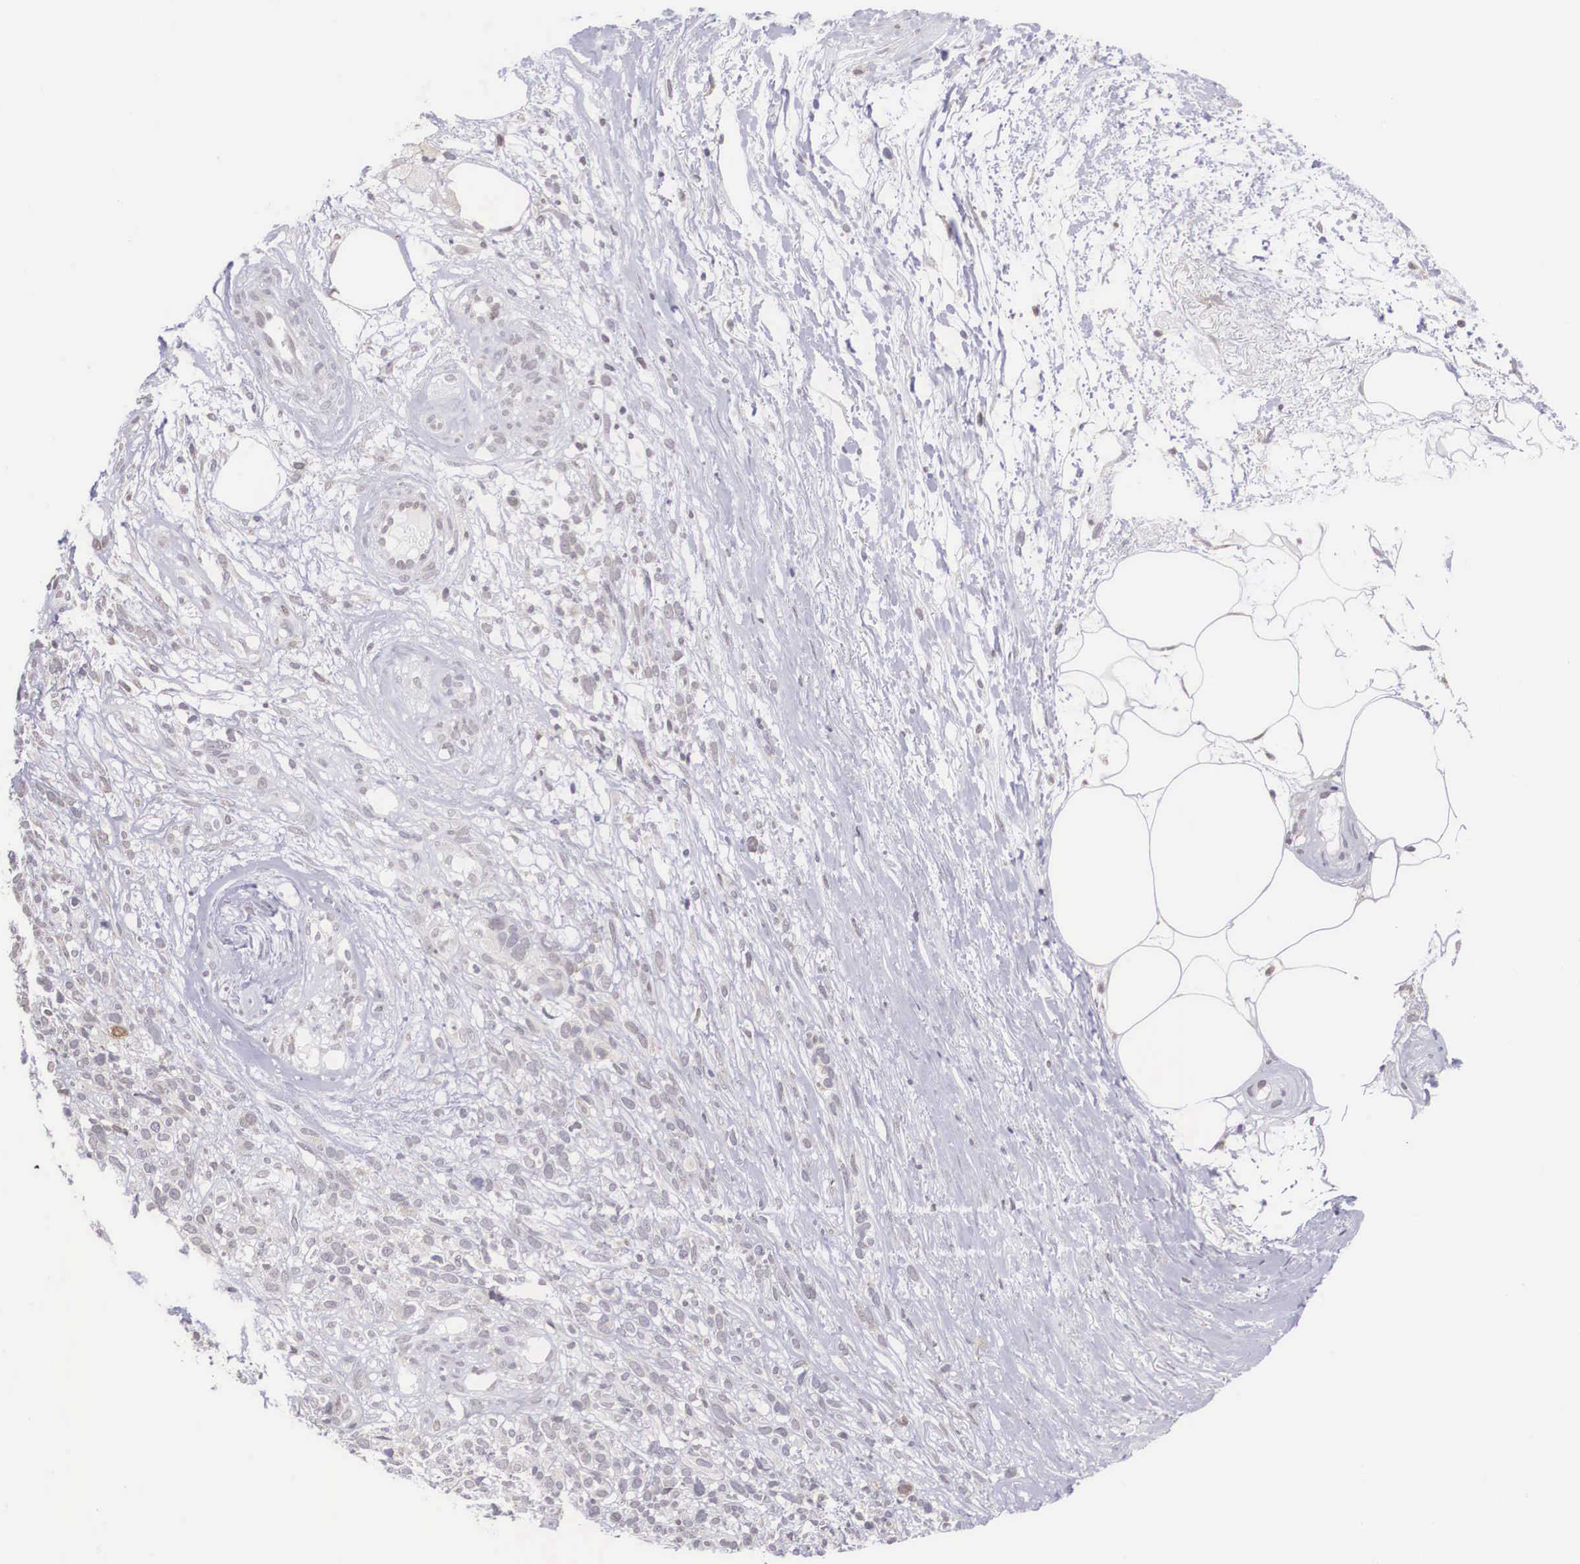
{"staining": {"intensity": "negative", "quantity": "none", "location": "none"}, "tissue": "melanoma", "cell_type": "Tumor cells", "image_type": "cancer", "snomed": [{"axis": "morphology", "description": "Malignant melanoma, NOS"}, {"axis": "topography", "description": "Skin"}], "caption": "DAB (3,3'-diaminobenzidine) immunohistochemical staining of malignant melanoma exhibits no significant staining in tumor cells.", "gene": "SLC25A21", "patient": {"sex": "female", "age": 85}}